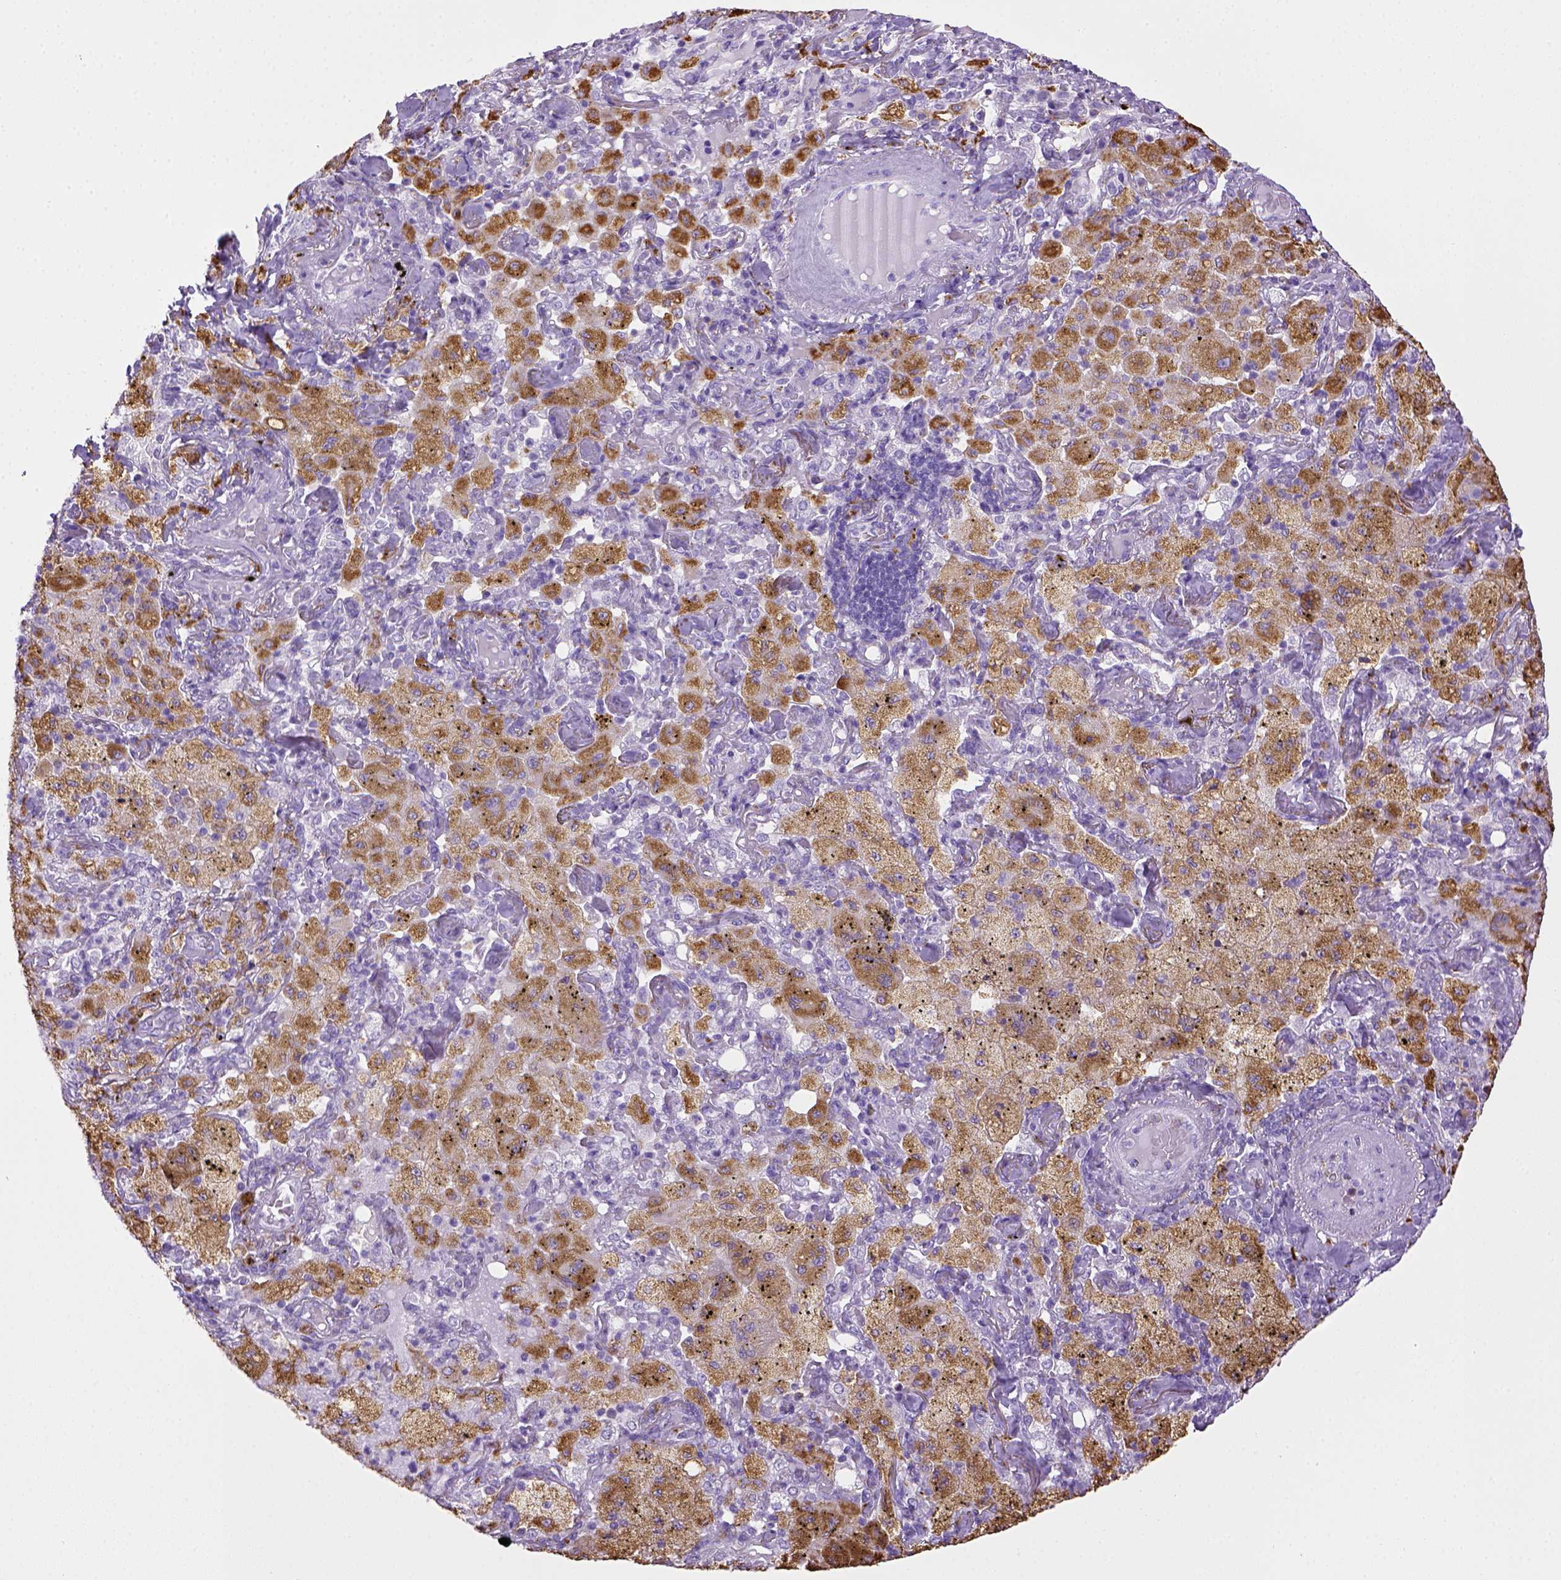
{"staining": {"intensity": "negative", "quantity": "none", "location": "none"}, "tissue": "lung cancer", "cell_type": "Tumor cells", "image_type": "cancer", "snomed": [{"axis": "morphology", "description": "Adenocarcinoma, NOS"}, {"axis": "topography", "description": "Lung"}], "caption": "There is no significant expression in tumor cells of lung cancer.", "gene": "CD68", "patient": {"sex": "female", "age": 73}}